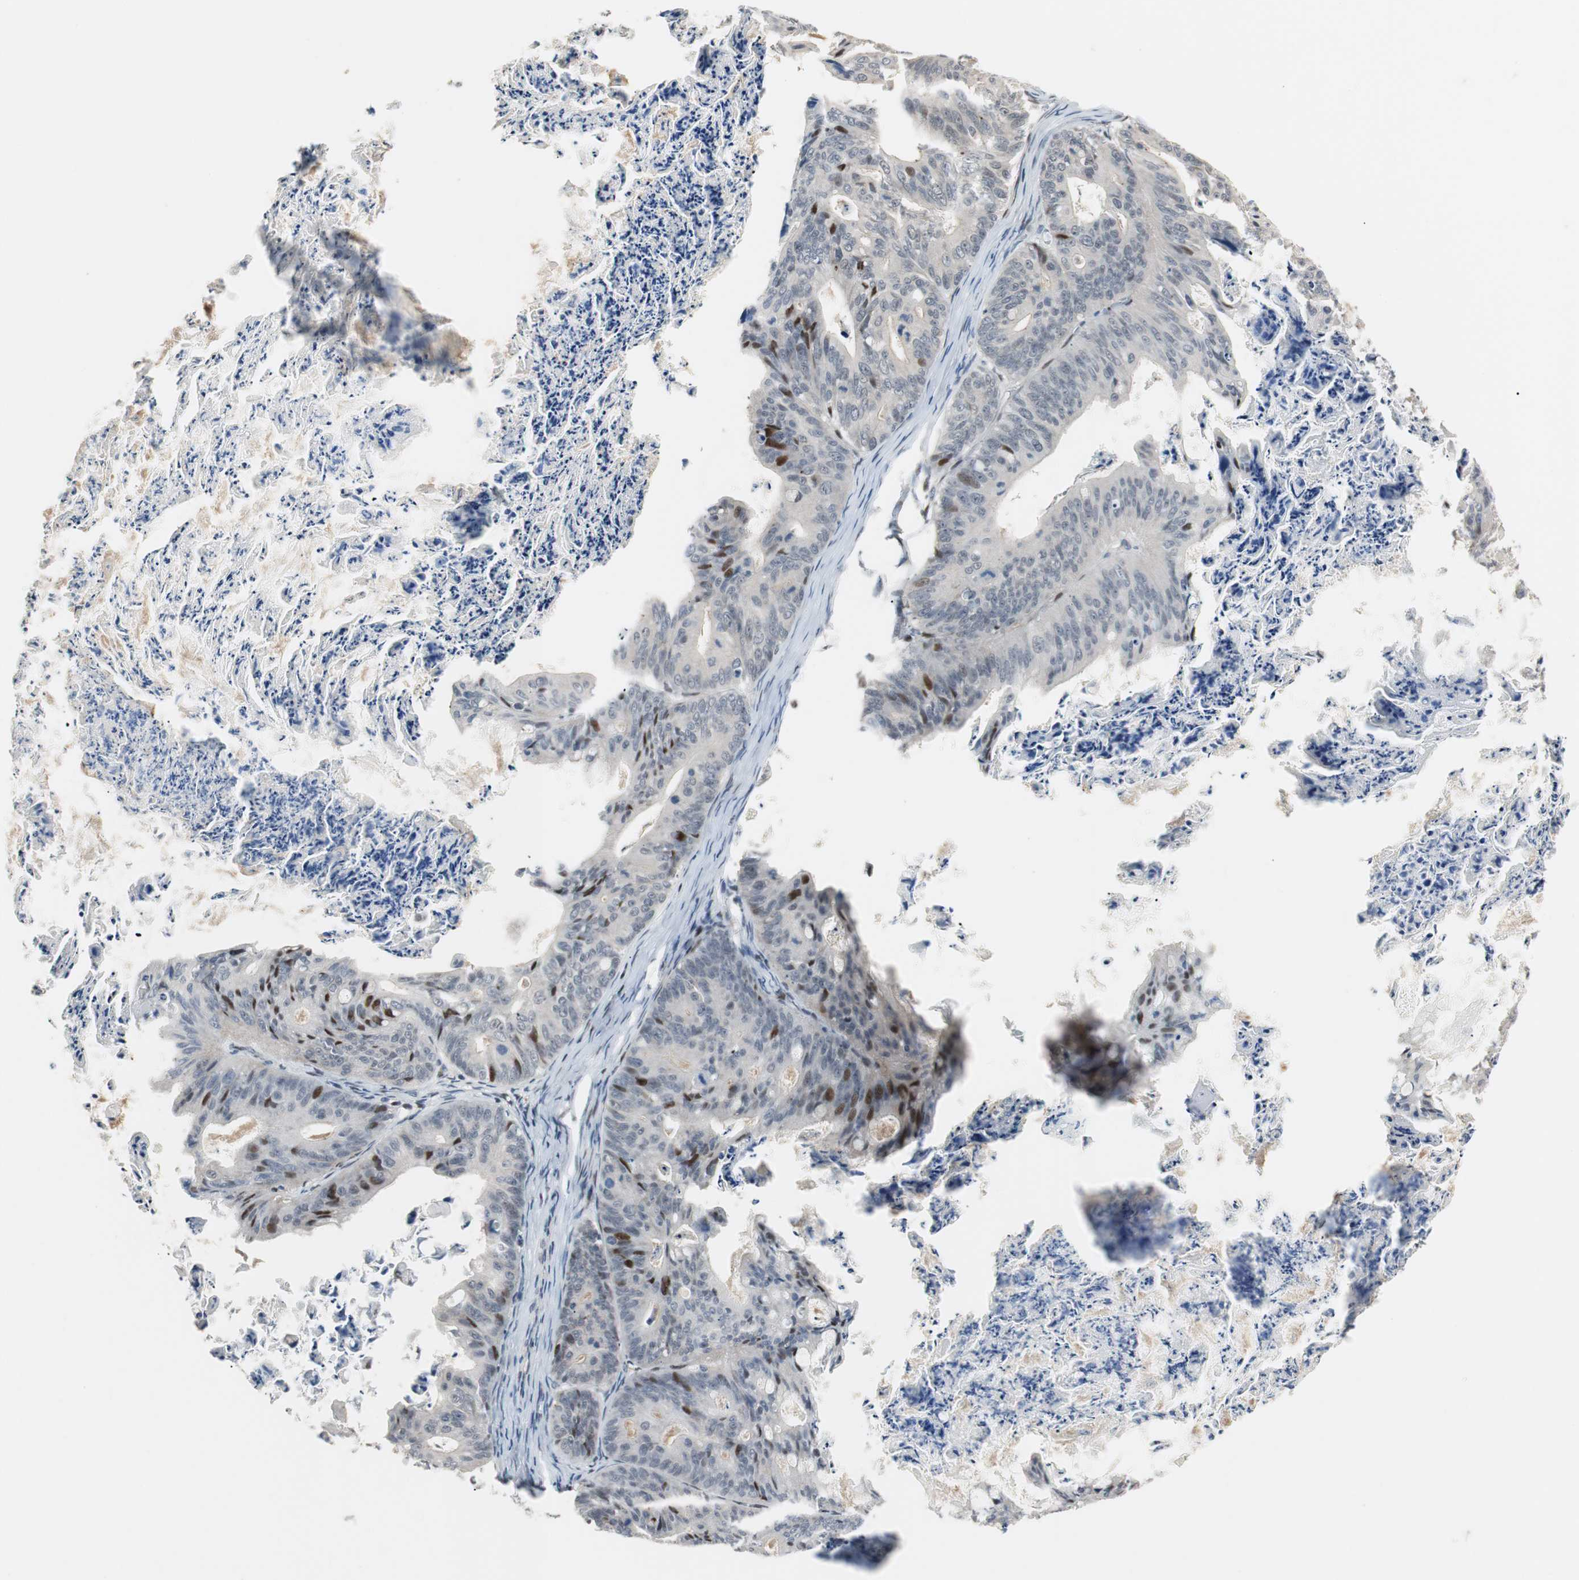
{"staining": {"intensity": "moderate", "quantity": "<25%", "location": "nuclear"}, "tissue": "ovarian cancer", "cell_type": "Tumor cells", "image_type": "cancer", "snomed": [{"axis": "morphology", "description": "Cystadenocarcinoma, mucinous, NOS"}, {"axis": "topography", "description": "Ovary"}], "caption": "Tumor cells reveal moderate nuclear positivity in approximately <25% of cells in ovarian cancer (mucinous cystadenocarcinoma).", "gene": "RAD1", "patient": {"sex": "female", "age": 36}}